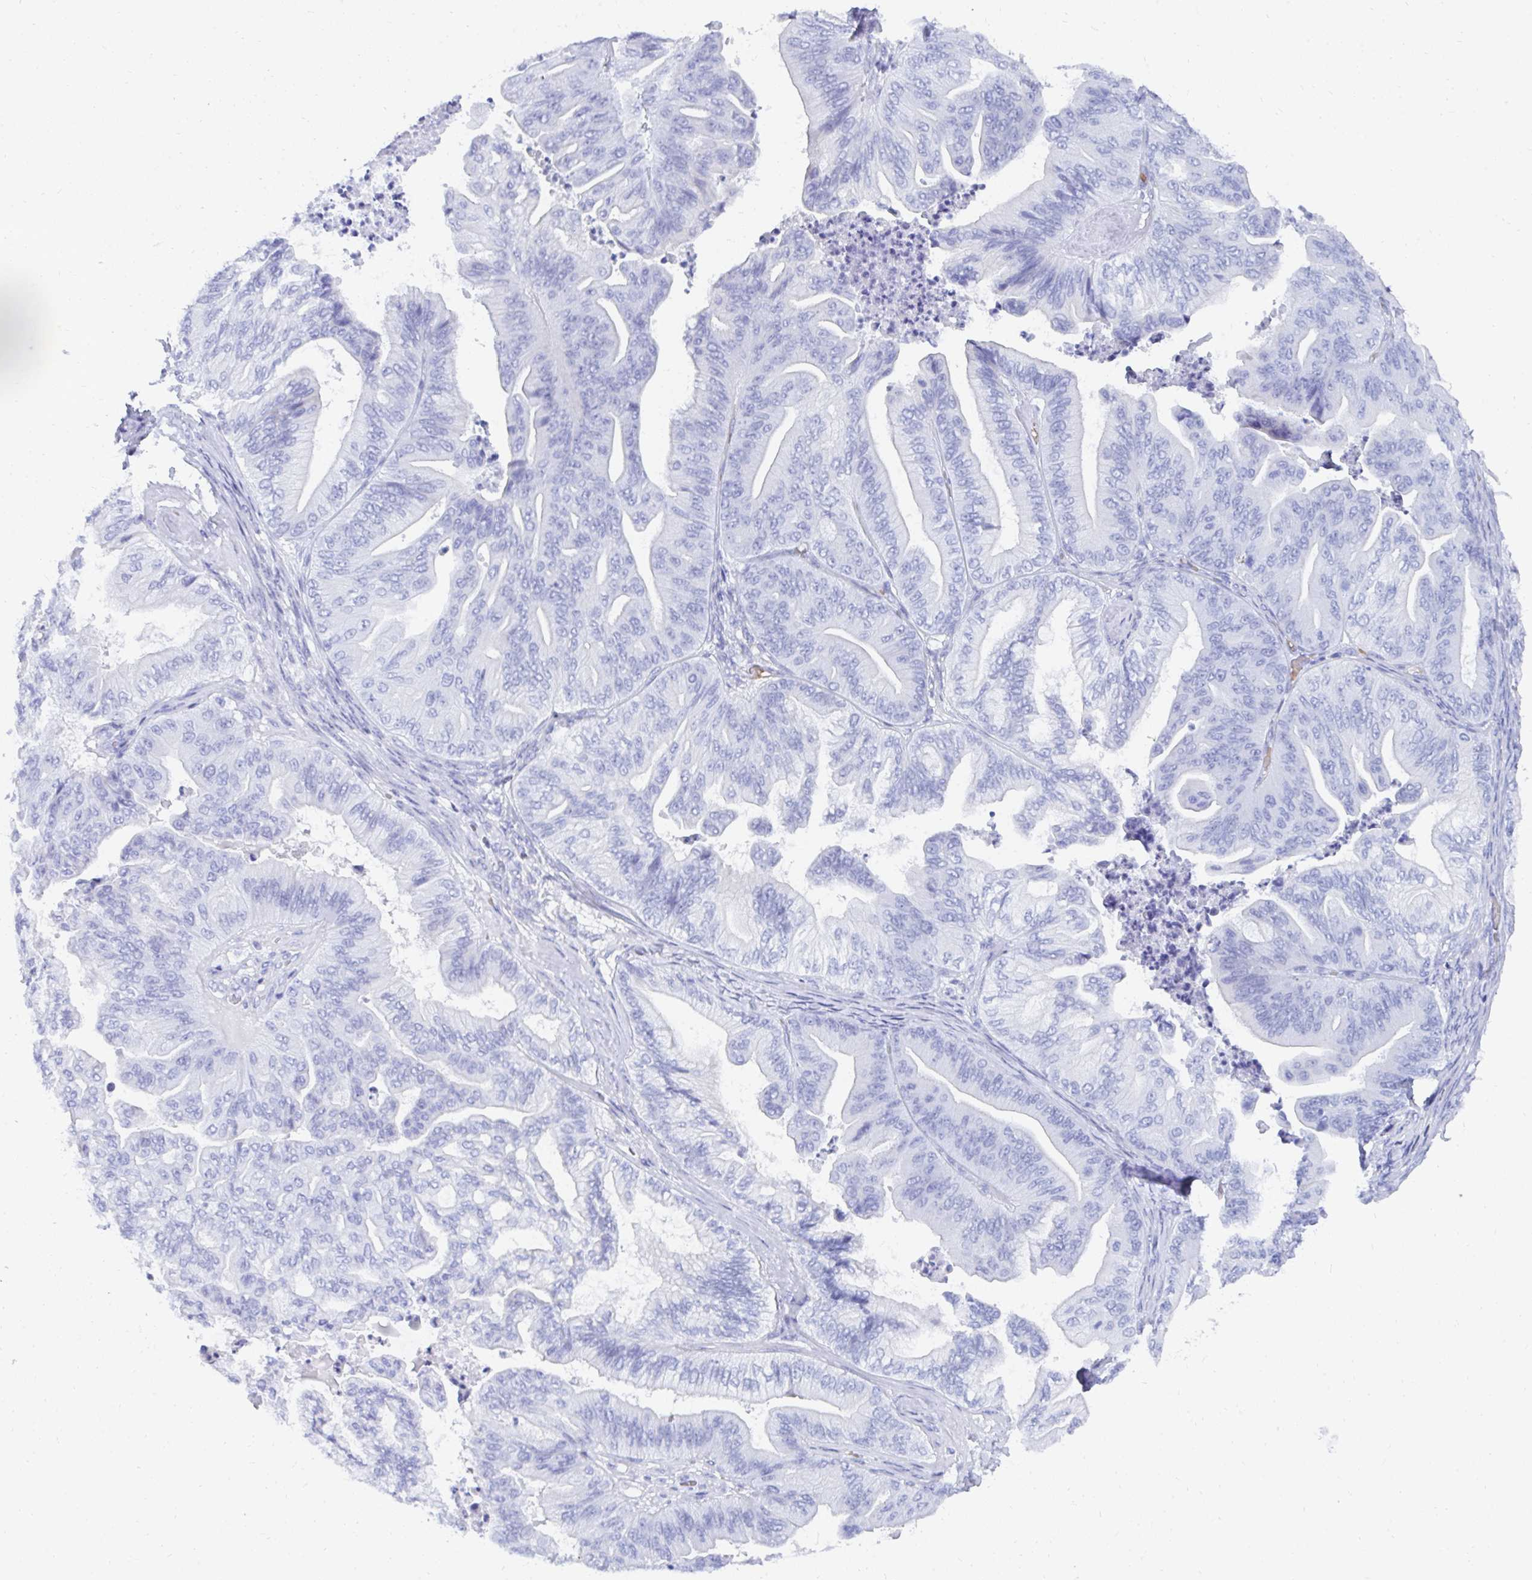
{"staining": {"intensity": "negative", "quantity": "none", "location": "none"}, "tissue": "ovarian cancer", "cell_type": "Tumor cells", "image_type": "cancer", "snomed": [{"axis": "morphology", "description": "Cystadenocarcinoma, mucinous, NOS"}, {"axis": "topography", "description": "Ovary"}], "caption": "The photomicrograph reveals no significant positivity in tumor cells of ovarian mucinous cystadenocarcinoma.", "gene": "MROH2B", "patient": {"sex": "female", "age": 67}}